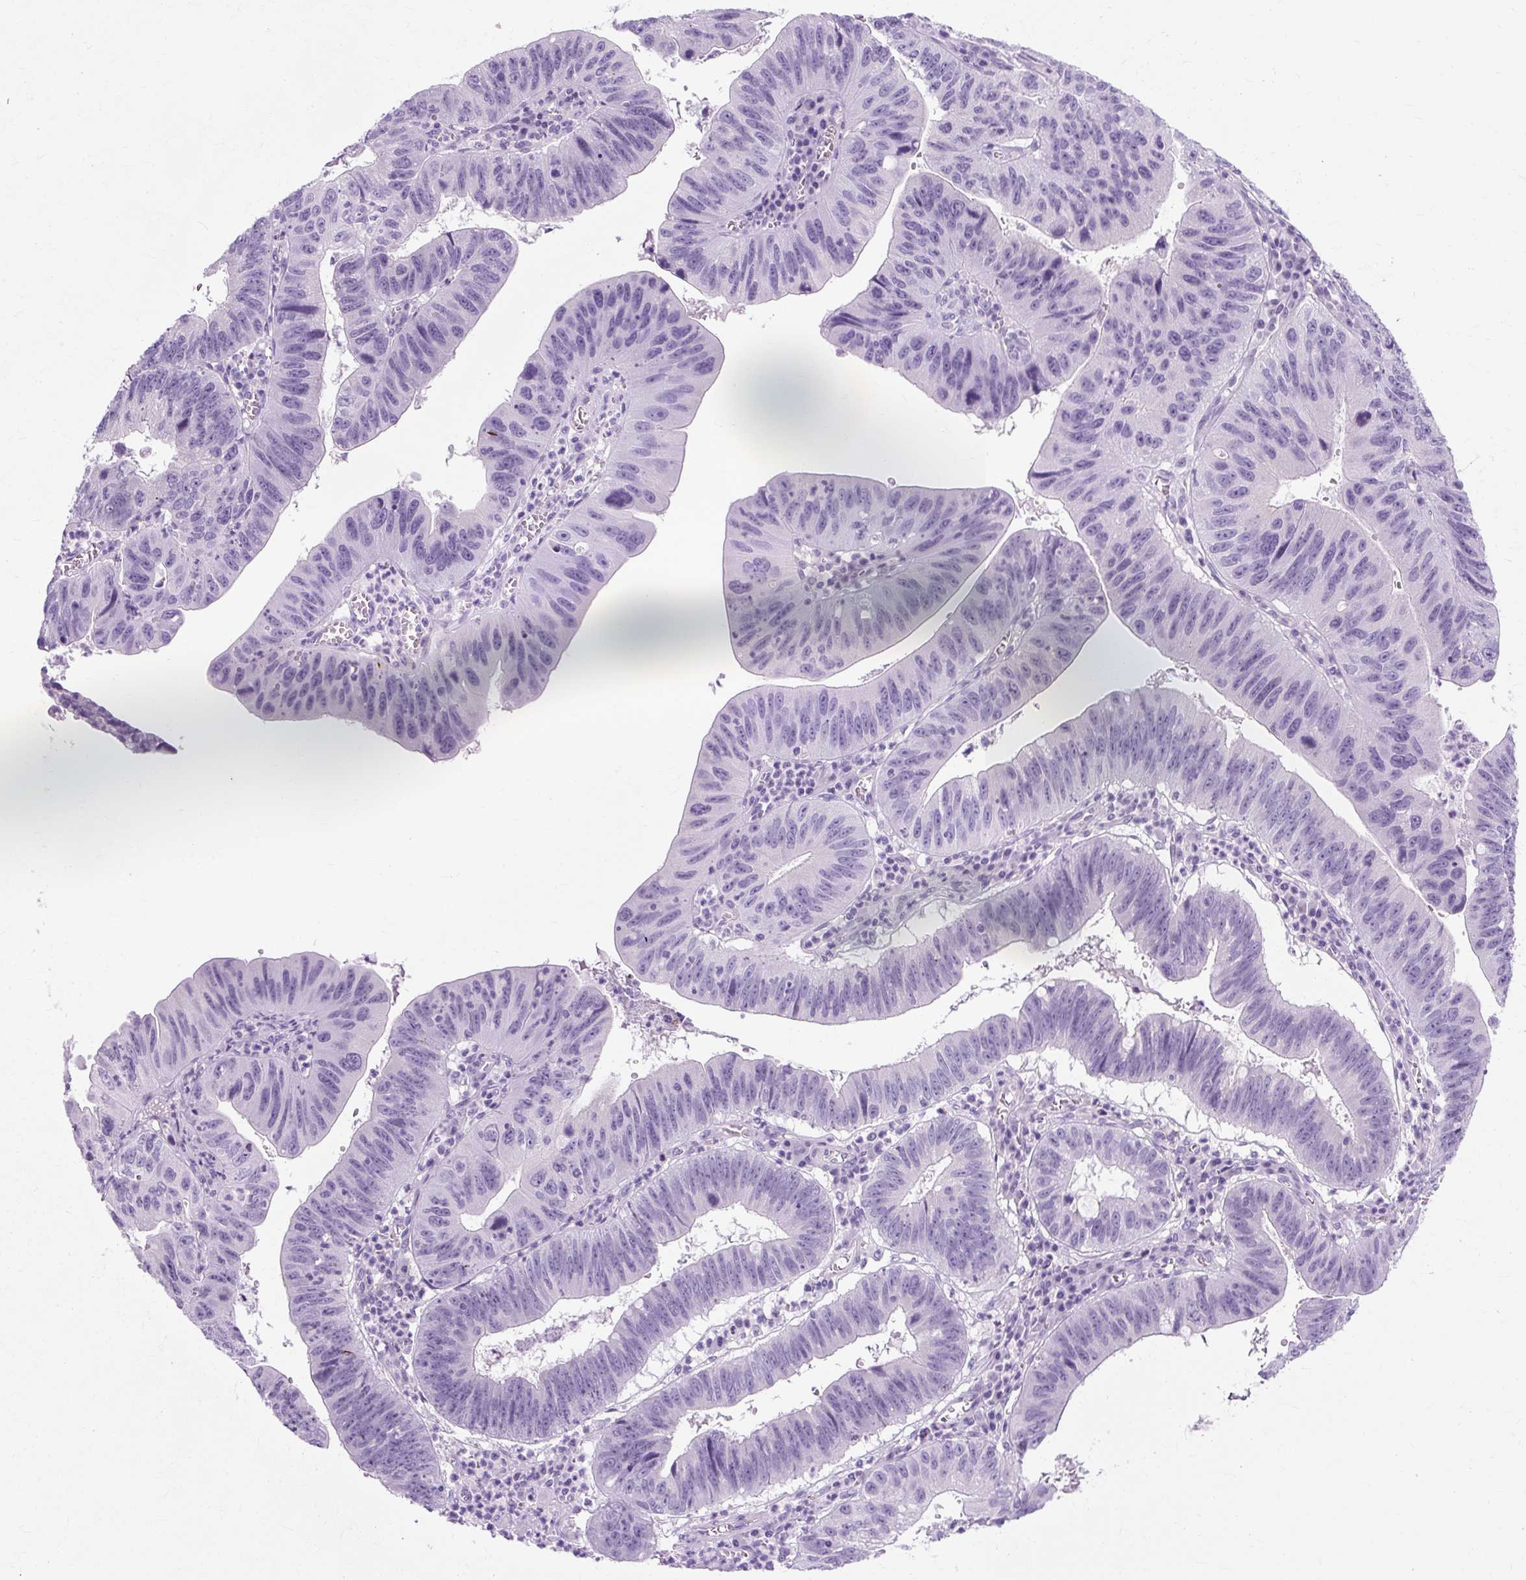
{"staining": {"intensity": "negative", "quantity": "none", "location": "none"}, "tissue": "stomach cancer", "cell_type": "Tumor cells", "image_type": "cancer", "snomed": [{"axis": "morphology", "description": "Adenocarcinoma, NOS"}, {"axis": "topography", "description": "Stomach"}], "caption": "DAB (3,3'-diaminobenzidine) immunohistochemical staining of stomach adenocarcinoma exhibits no significant positivity in tumor cells.", "gene": "TMEM89", "patient": {"sex": "male", "age": 59}}